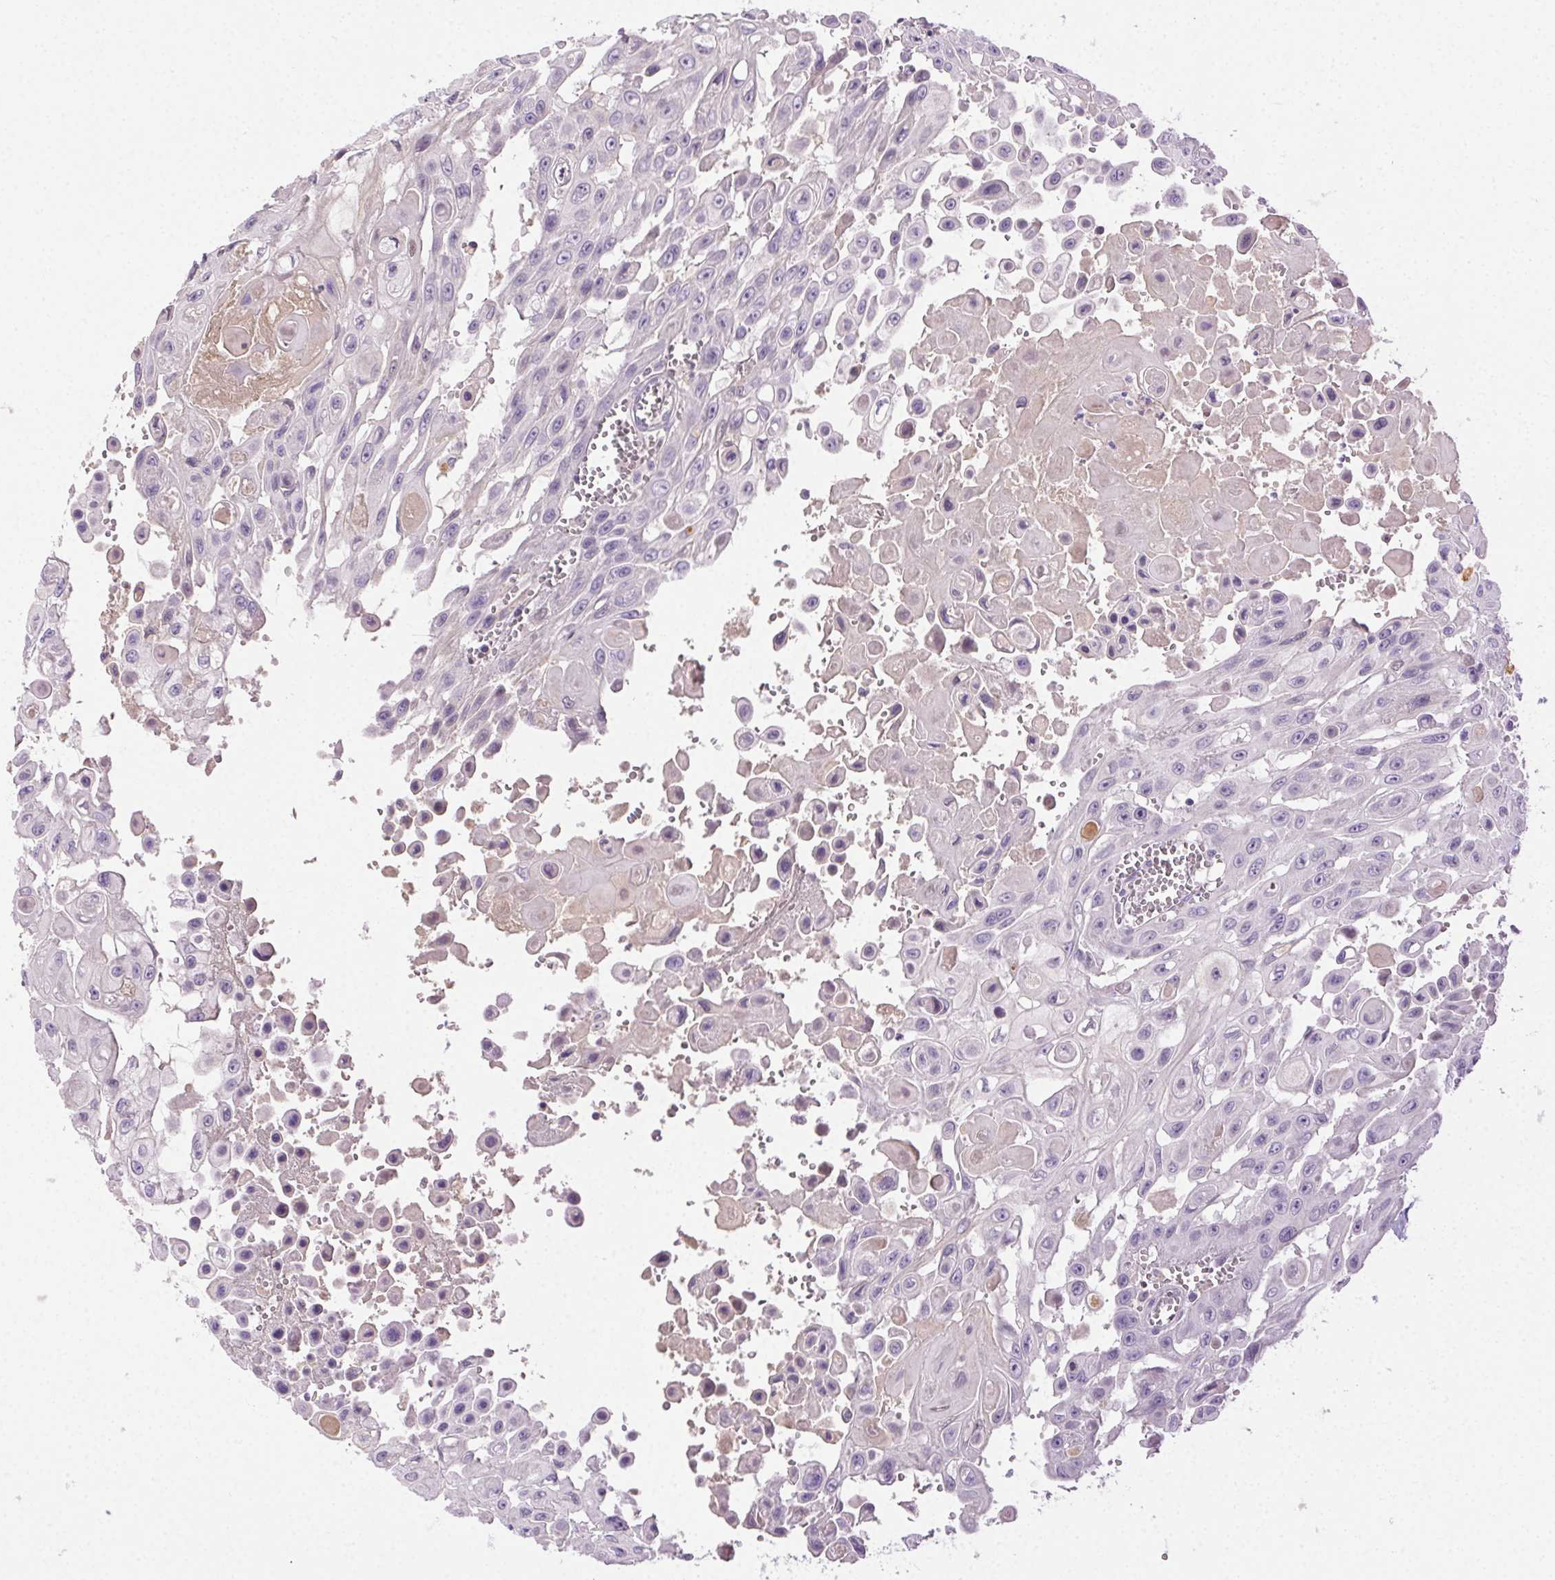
{"staining": {"intensity": "negative", "quantity": "none", "location": "none"}, "tissue": "head and neck cancer", "cell_type": "Tumor cells", "image_type": "cancer", "snomed": [{"axis": "morphology", "description": "Adenocarcinoma, NOS"}, {"axis": "topography", "description": "Head-Neck"}], "caption": "An image of head and neck cancer (adenocarcinoma) stained for a protein reveals no brown staining in tumor cells.", "gene": "BPIFB2", "patient": {"sex": "male", "age": 73}}